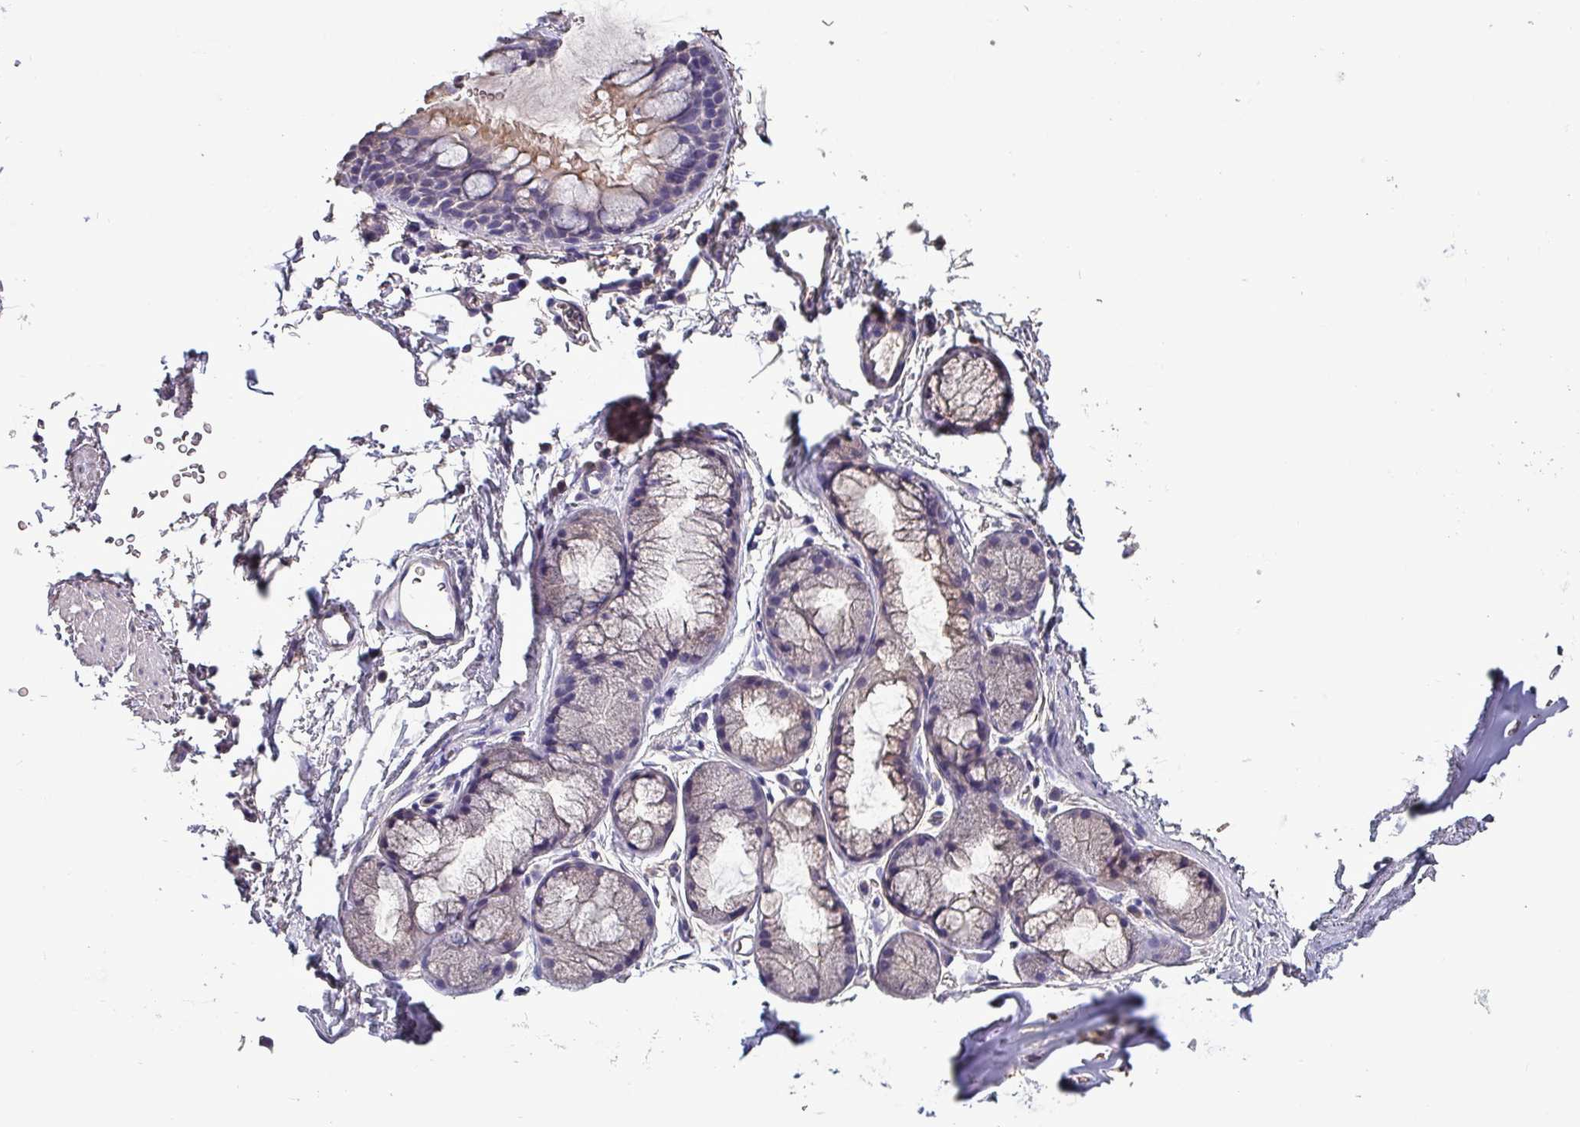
{"staining": {"intensity": "negative", "quantity": "none", "location": "none"}, "tissue": "adipose tissue", "cell_type": "Adipocytes", "image_type": "normal", "snomed": [{"axis": "morphology", "description": "Normal tissue, NOS"}, {"axis": "topography", "description": "Lymph node"}, {"axis": "topography", "description": "Cartilage tissue"}, {"axis": "topography", "description": "Bronchus"}], "caption": "Immunohistochemical staining of normal human adipose tissue reveals no significant positivity in adipocytes.", "gene": "HTRA4", "patient": {"sex": "female", "age": 70}}